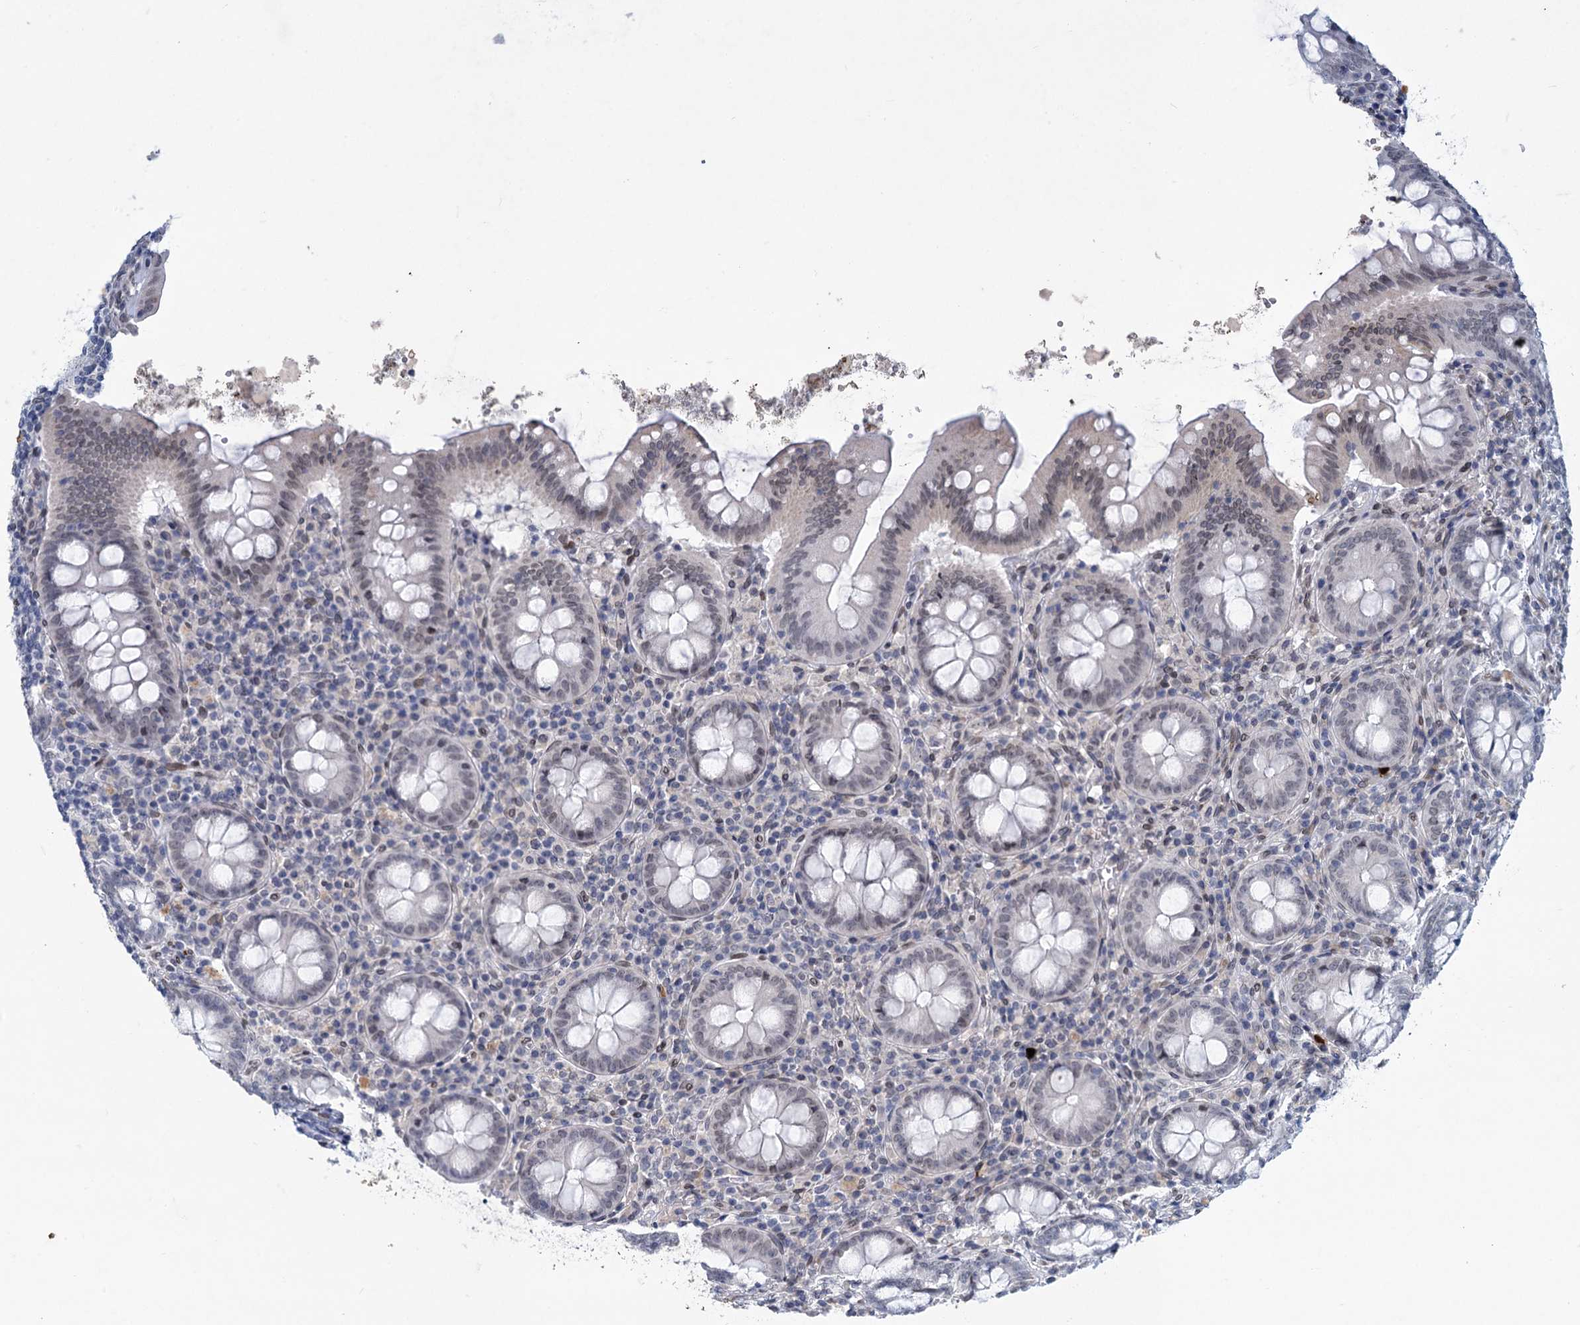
{"staining": {"intensity": "weak", "quantity": "25%-75%", "location": "nuclear"}, "tissue": "appendix", "cell_type": "Glandular cells", "image_type": "normal", "snomed": [{"axis": "morphology", "description": "Normal tissue, NOS"}, {"axis": "topography", "description": "Appendix"}], "caption": "IHC (DAB (3,3'-diaminobenzidine)) staining of normal human appendix reveals weak nuclear protein expression in about 25%-75% of glandular cells. Nuclei are stained in blue.", "gene": "PRSS35", "patient": {"sex": "female", "age": 54}}